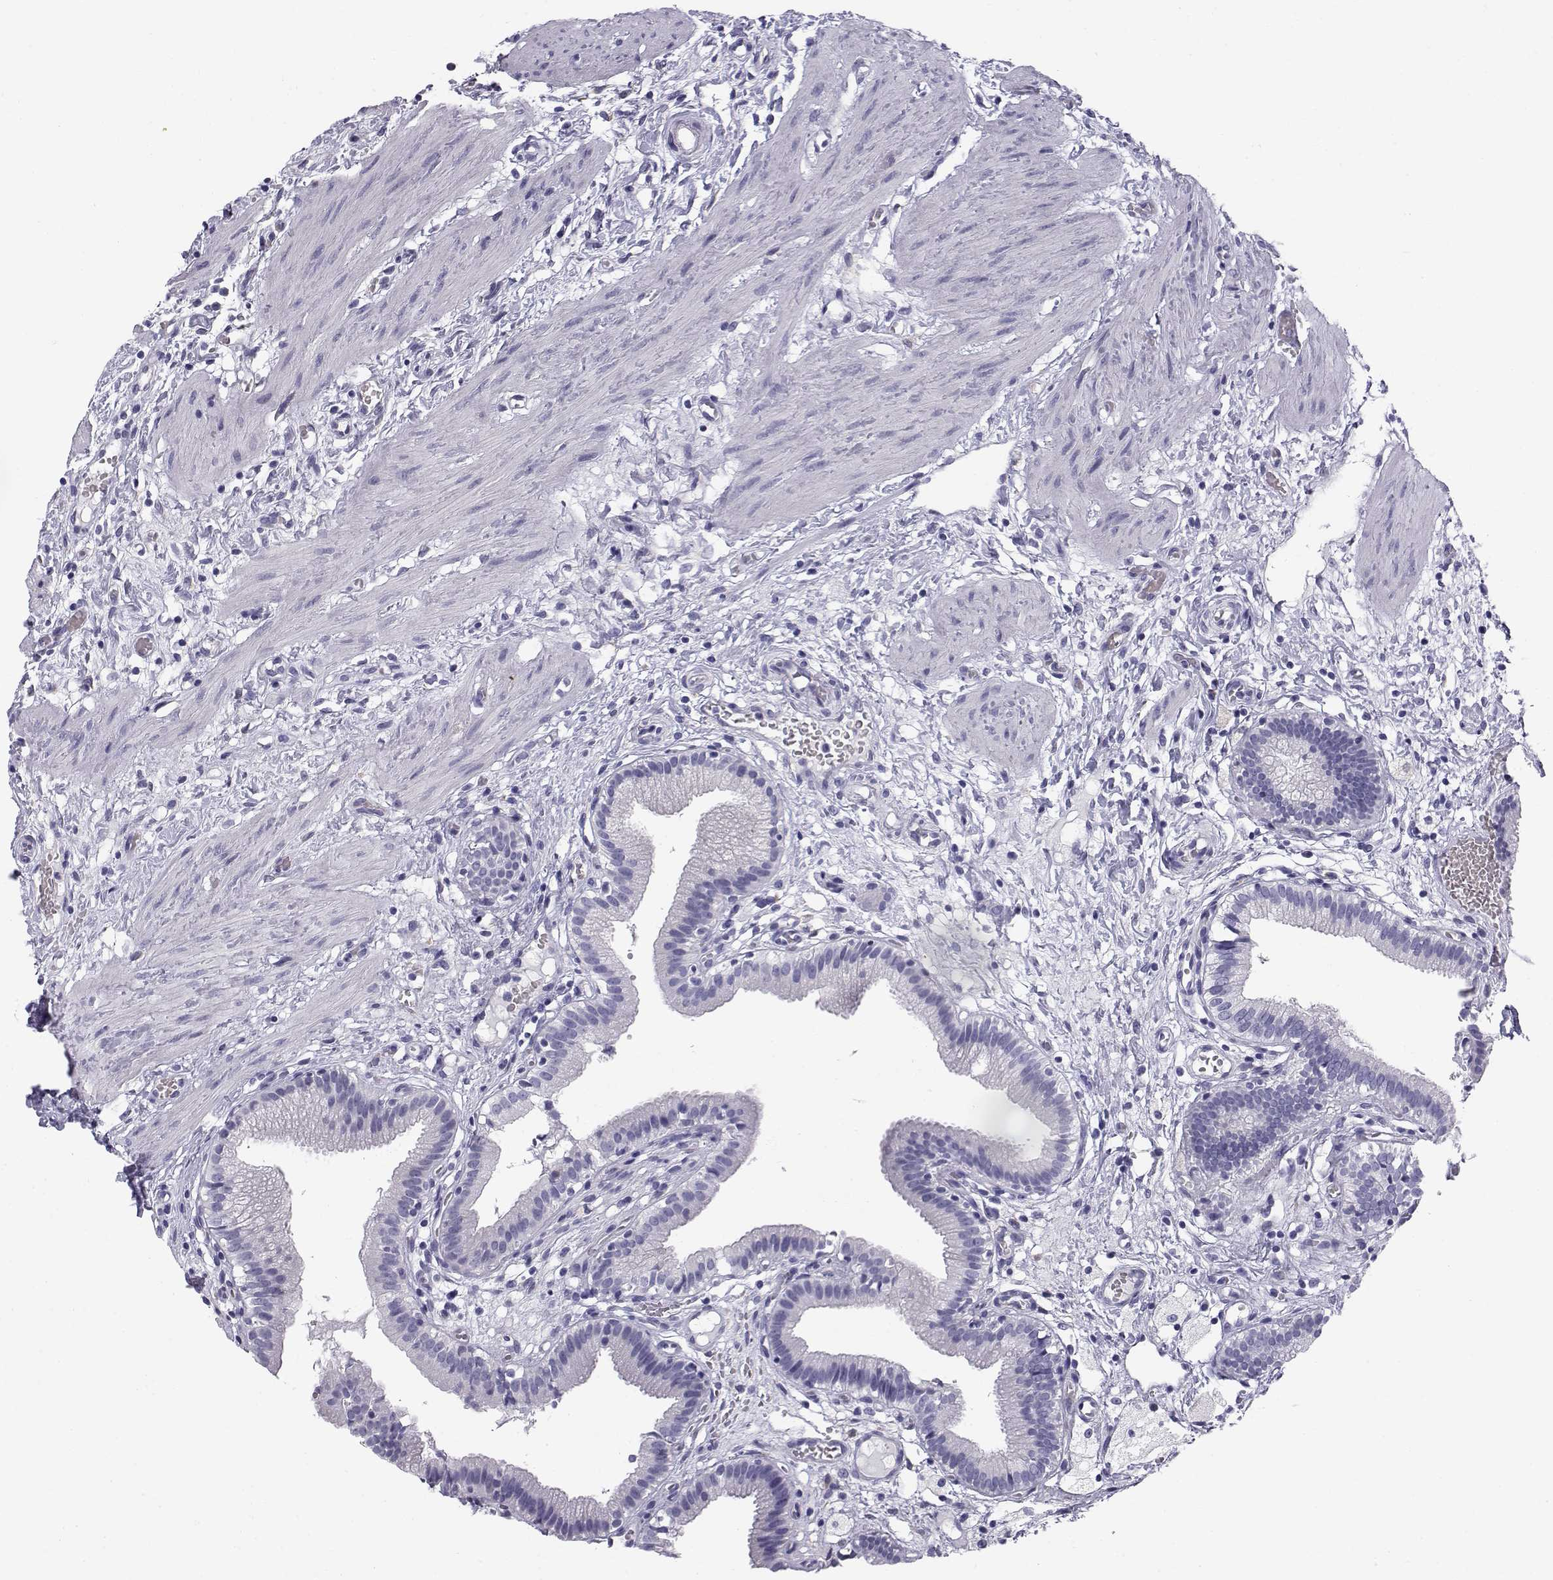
{"staining": {"intensity": "negative", "quantity": "none", "location": "none"}, "tissue": "gallbladder", "cell_type": "Glandular cells", "image_type": "normal", "snomed": [{"axis": "morphology", "description": "Normal tissue, NOS"}, {"axis": "topography", "description": "Gallbladder"}], "caption": "Image shows no significant protein positivity in glandular cells of unremarkable gallbladder. Brightfield microscopy of IHC stained with DAB (brown) and hematoxylin (blue), captured at high magnification.", "gene": "RNASE12", "patient": {"sex": "female", "age": 24}}